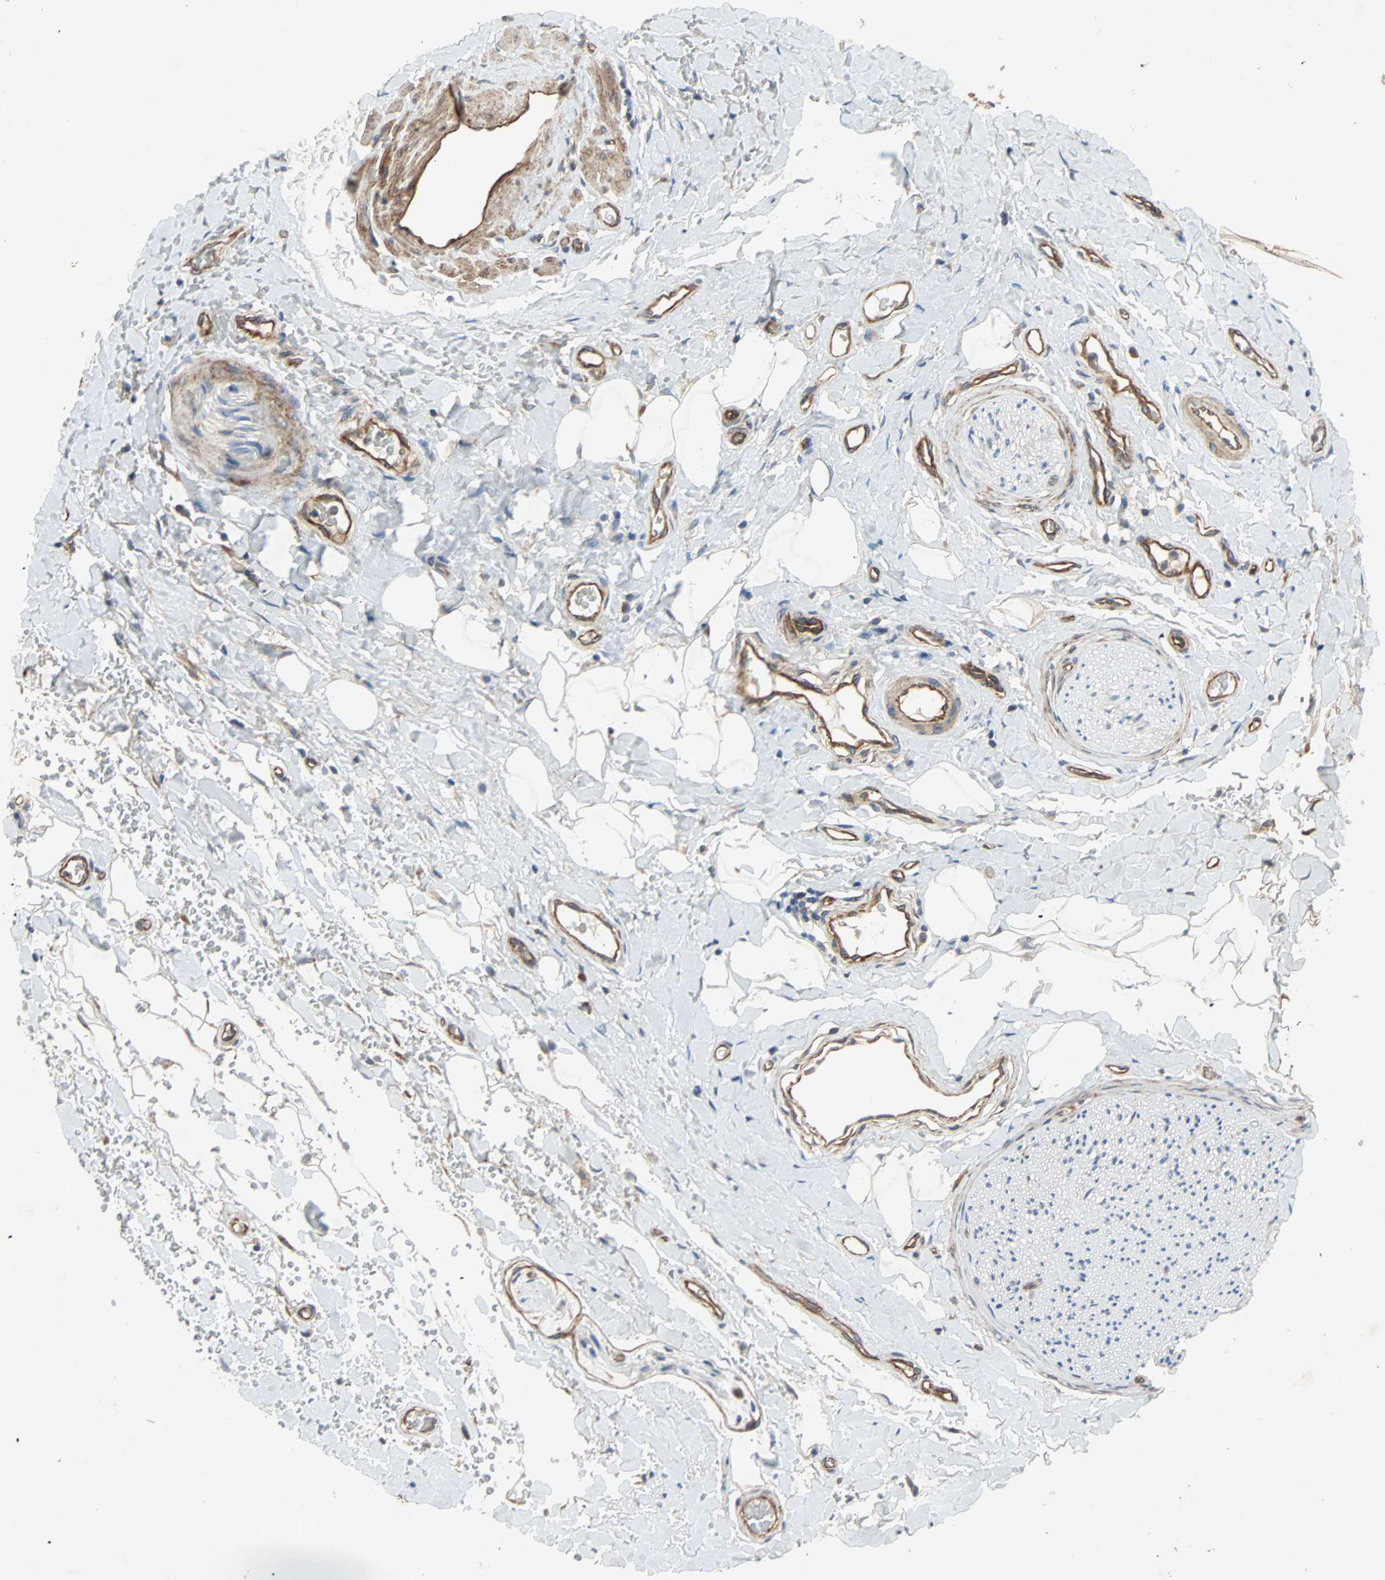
{"staining": {"intensity": "weak", "quantity": "25%-75%", "location": "cytoplasmic/membranous"}, "tissue": "adipose tissue", "cell_type": "Adipocytes", "image_type": "normal", "snomed": [{"axis": "morphology", "description": "Normal tissue, NOS"}, {"axis": "morphology", "description": "Carcinoma, NOS"}, {"axis": "topography", "description": "Pancreas"}, {"axis": "topography", "description": "Peripheral nerve tissue"}], "caption": "About 25%-75% of adipocytes in normal human adipose tissue display weak cytoplasmic/membranous protein expression as visualized by brown immunohistochemical staining.", "gene": "XYLT1", "patient": {"sex": "female", "age": 29}}